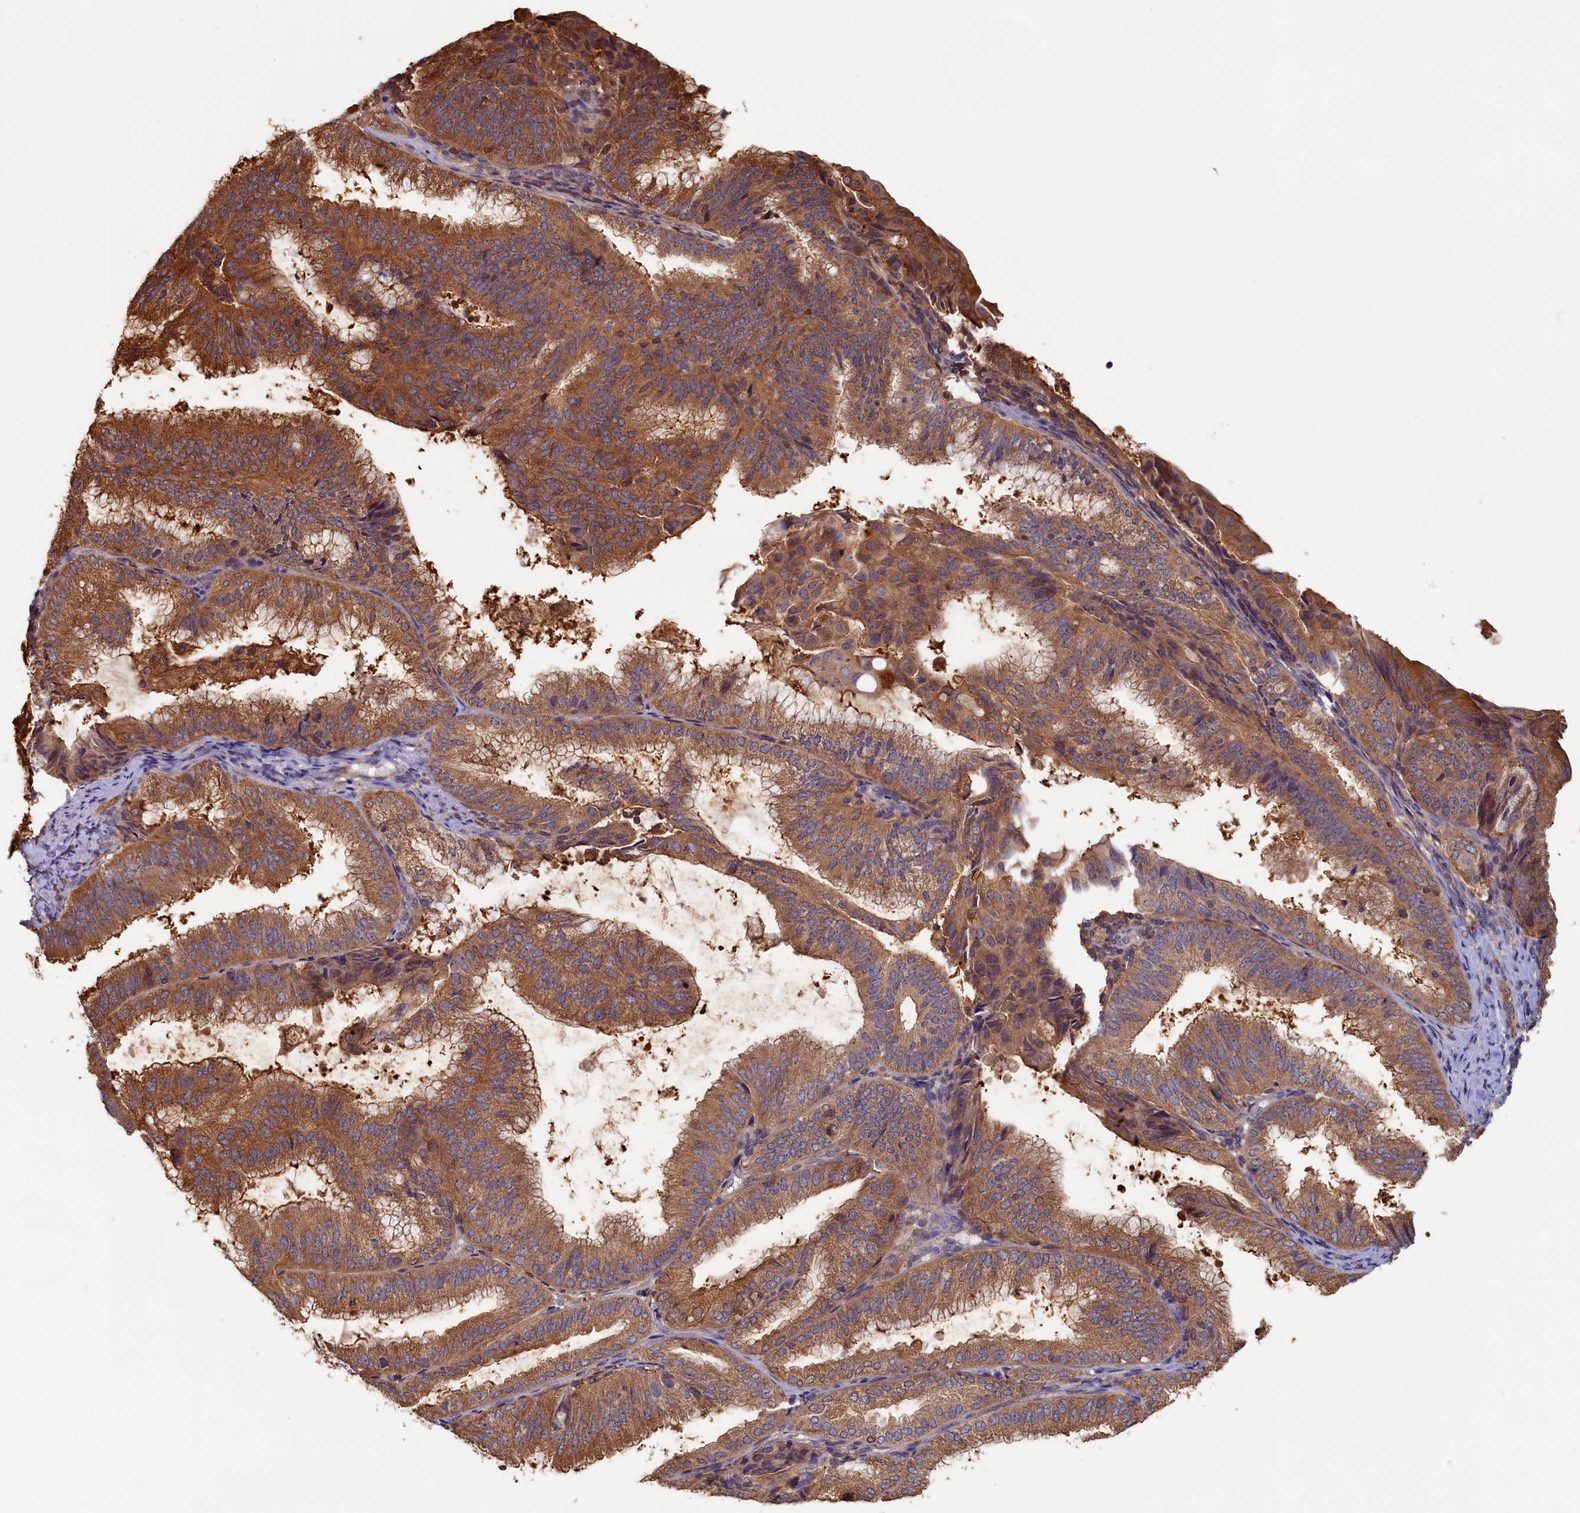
{"staining": {"intensity": "moderate", "quantity": ">75%", "location": "cytoplasmic/membranous"}, "tissue": "endometrial cancer", "cell_type": "Tumor cells", "image_type": "cancer", "snomed": [{"axis": "morphology", "description": "Adenocarcinoma, NOS"}, {"axis": "topography", "description": "Endometrium"}], "caption": "Immunohistochemistry (IHC) photomicrograph of neoplastic tissue: adenocarcinoma (endometrial) stained using IHC exhibits medium levels of moderate protein expression localized specifically in the cytoplasmic/membranous of tumor cells, appearing as a cytoplasmic/membranous brown color.", "gene": "TIMM8B", "patient": {"sex": "female", "age": 49}}